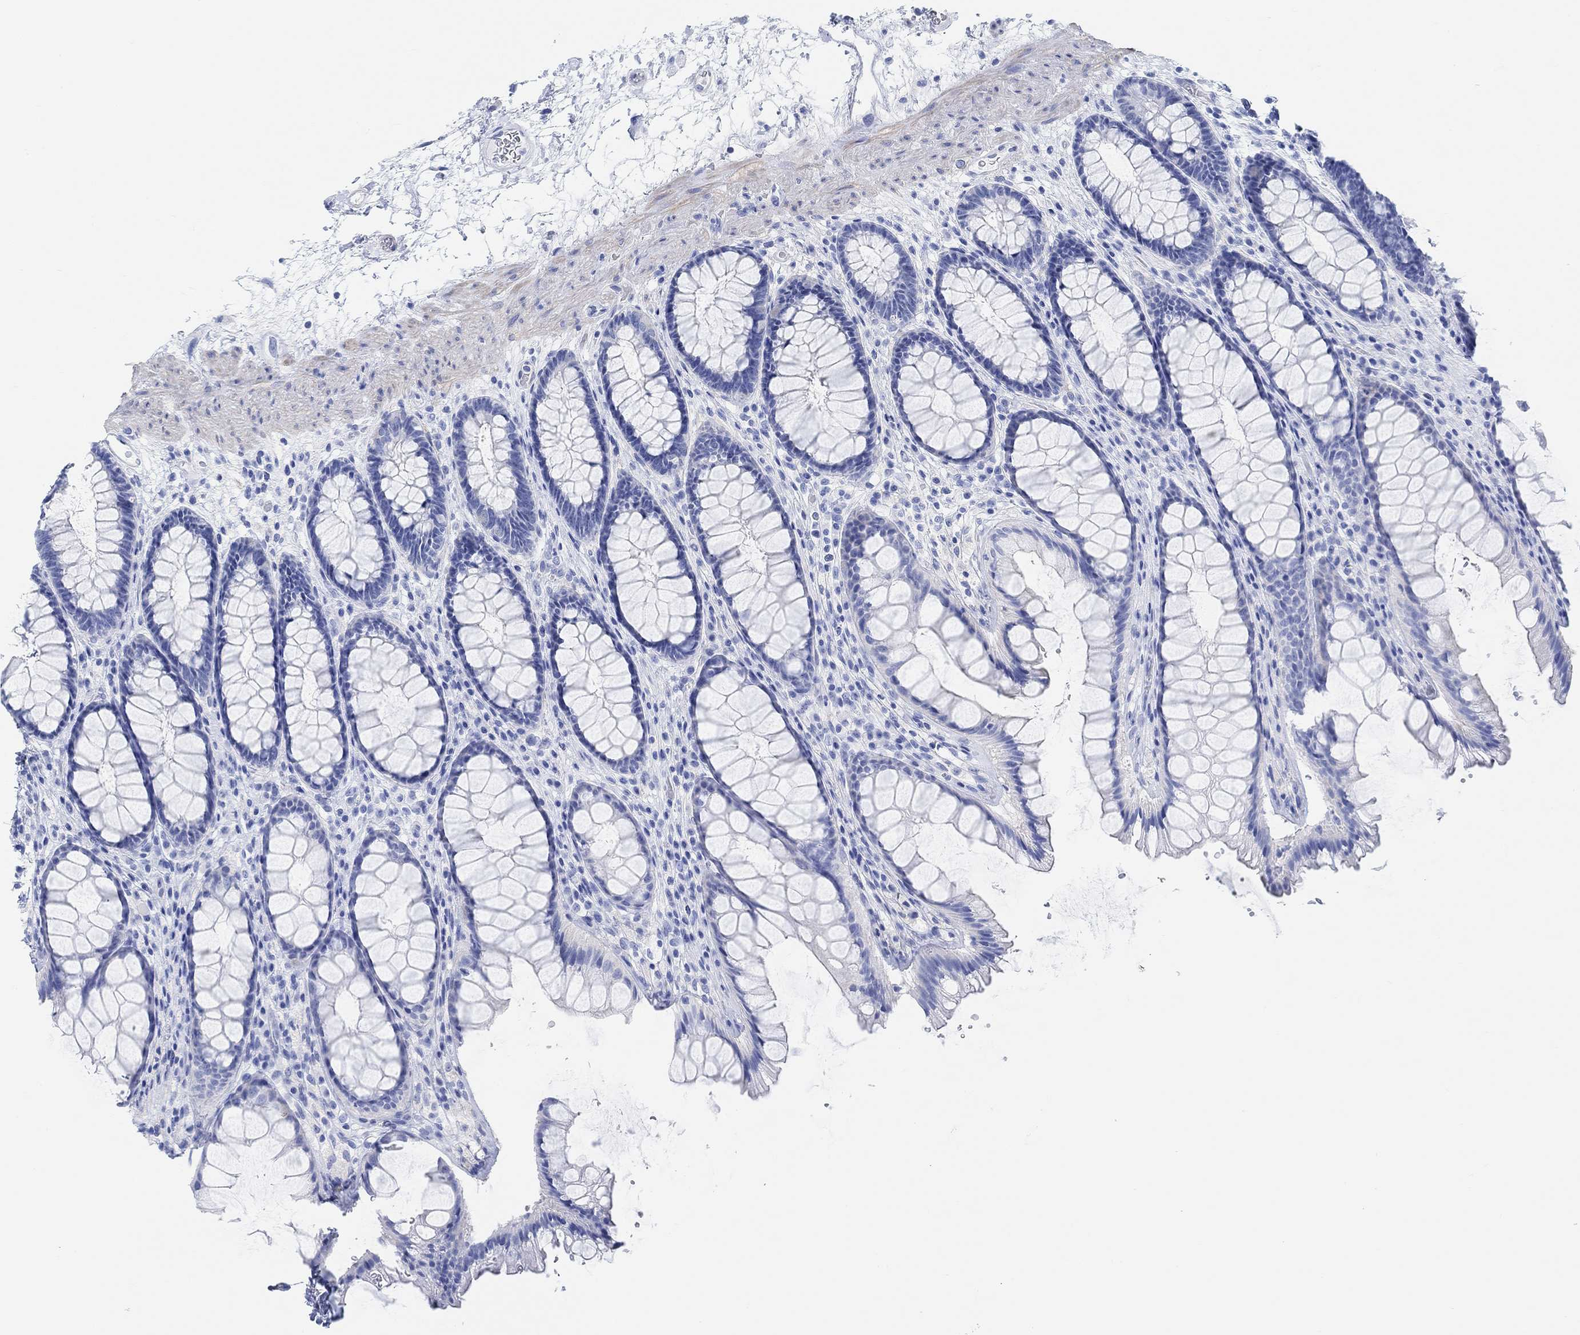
{"staining": {"intensity": "negative", "quantity": "none", "location": "none"}, "tissue": "rectum", "cell_type": "Glandular cells", "image_type": "normal", "snomed": [{"axis": "morphology", "description": "Normal tissue, NOS"}, {"axis": "topography", "description": "Rectum"}], "caption": "High power microscopy histopathology image of an immunohistochemistry (IHC) histopathology image of benign rectum, revealing no significant expression in glandular cells.", "gene": "ANKRD33", "patient": {"sex": "male", "age": 72}}